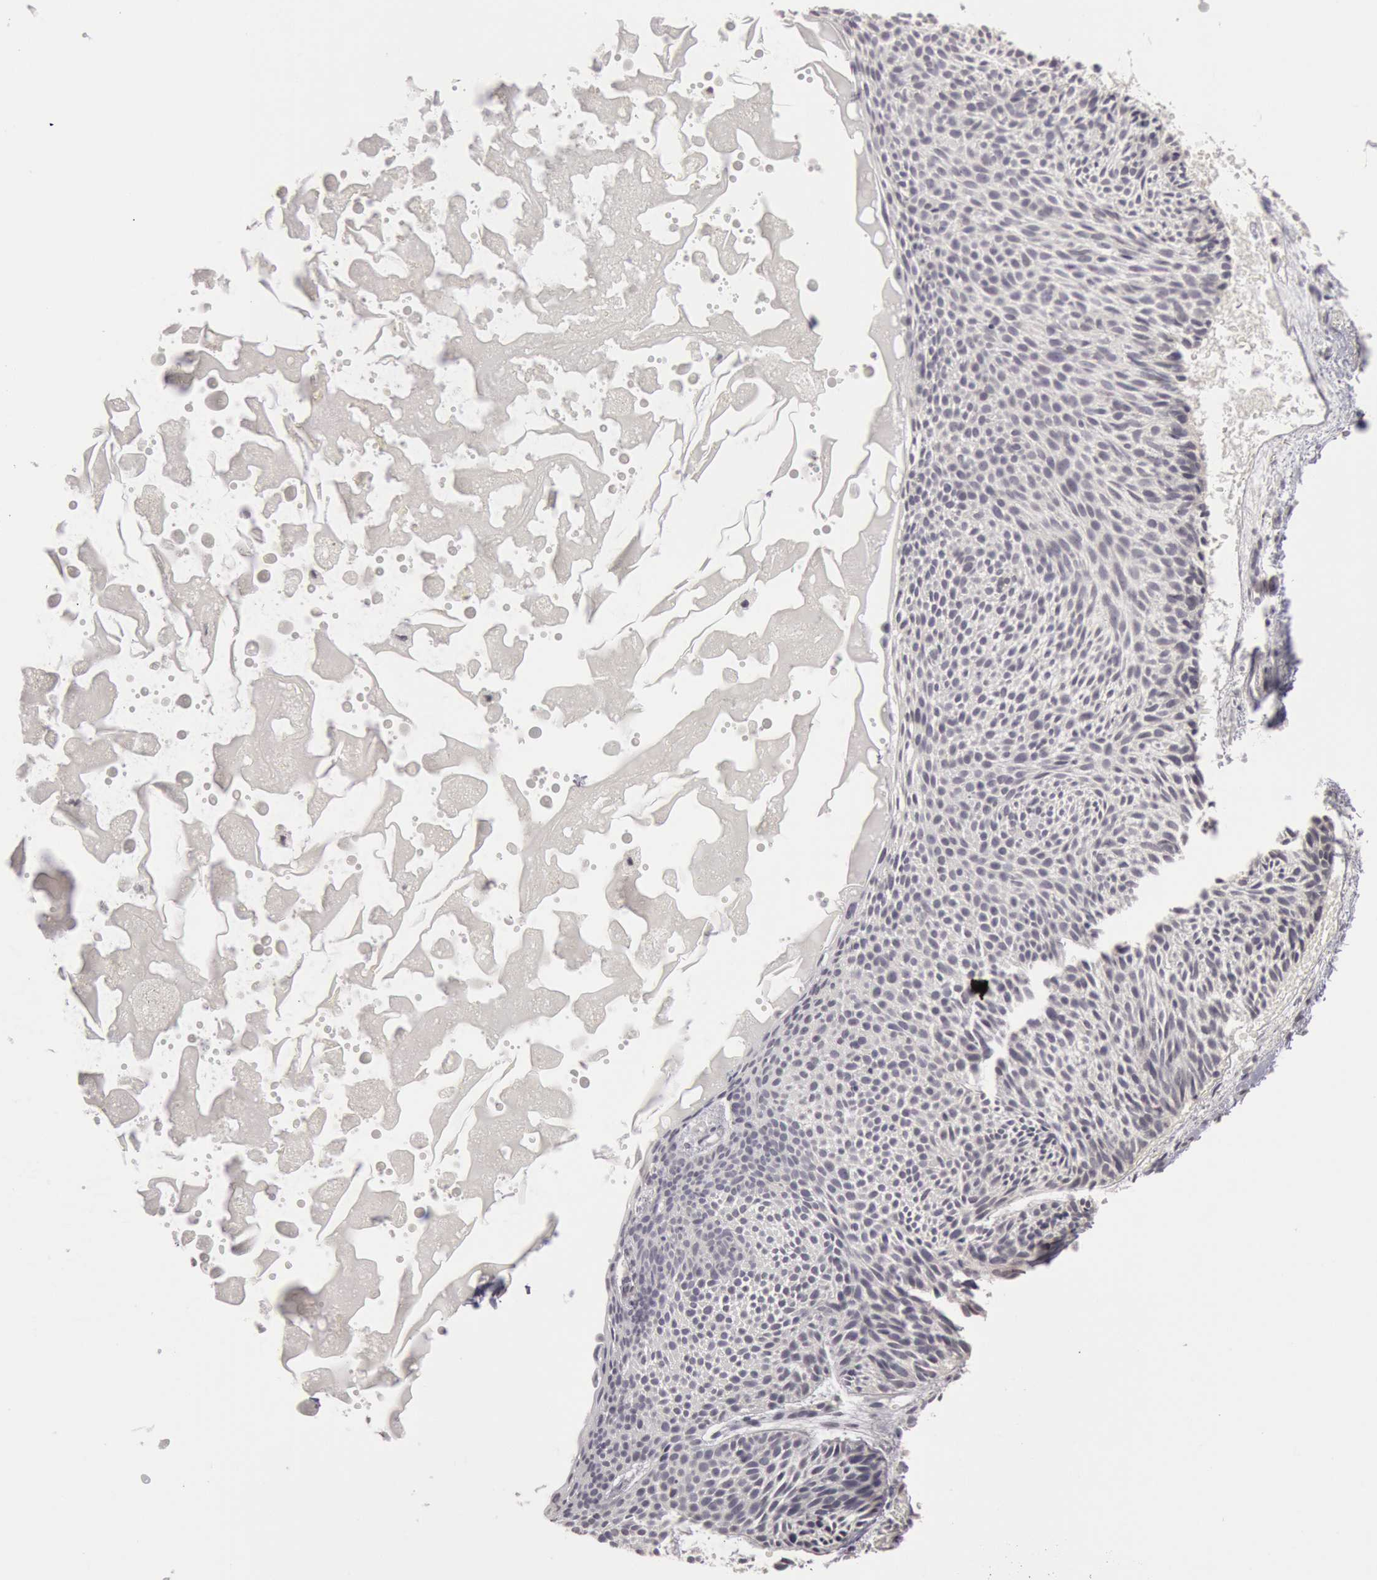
{"staining": {"intensity": "negative", "quantity": "none", "location": "none"}, "tissue": "skin cancer", "cell_type": "Tumor cells", "image_type": "cancer", "snomed": [{"axis": "morphology", "description": "Basal cell carcinoma"}, {"axis": "topography", "description": "Skin"}], "caption": "Skin cancer (basal cell carcinoma) was stained to show a protein in brown. There is no significant positivity in tumor cells.", "gene": "RIMBP3C", "patient": {"sex": "male", "age": 84}}